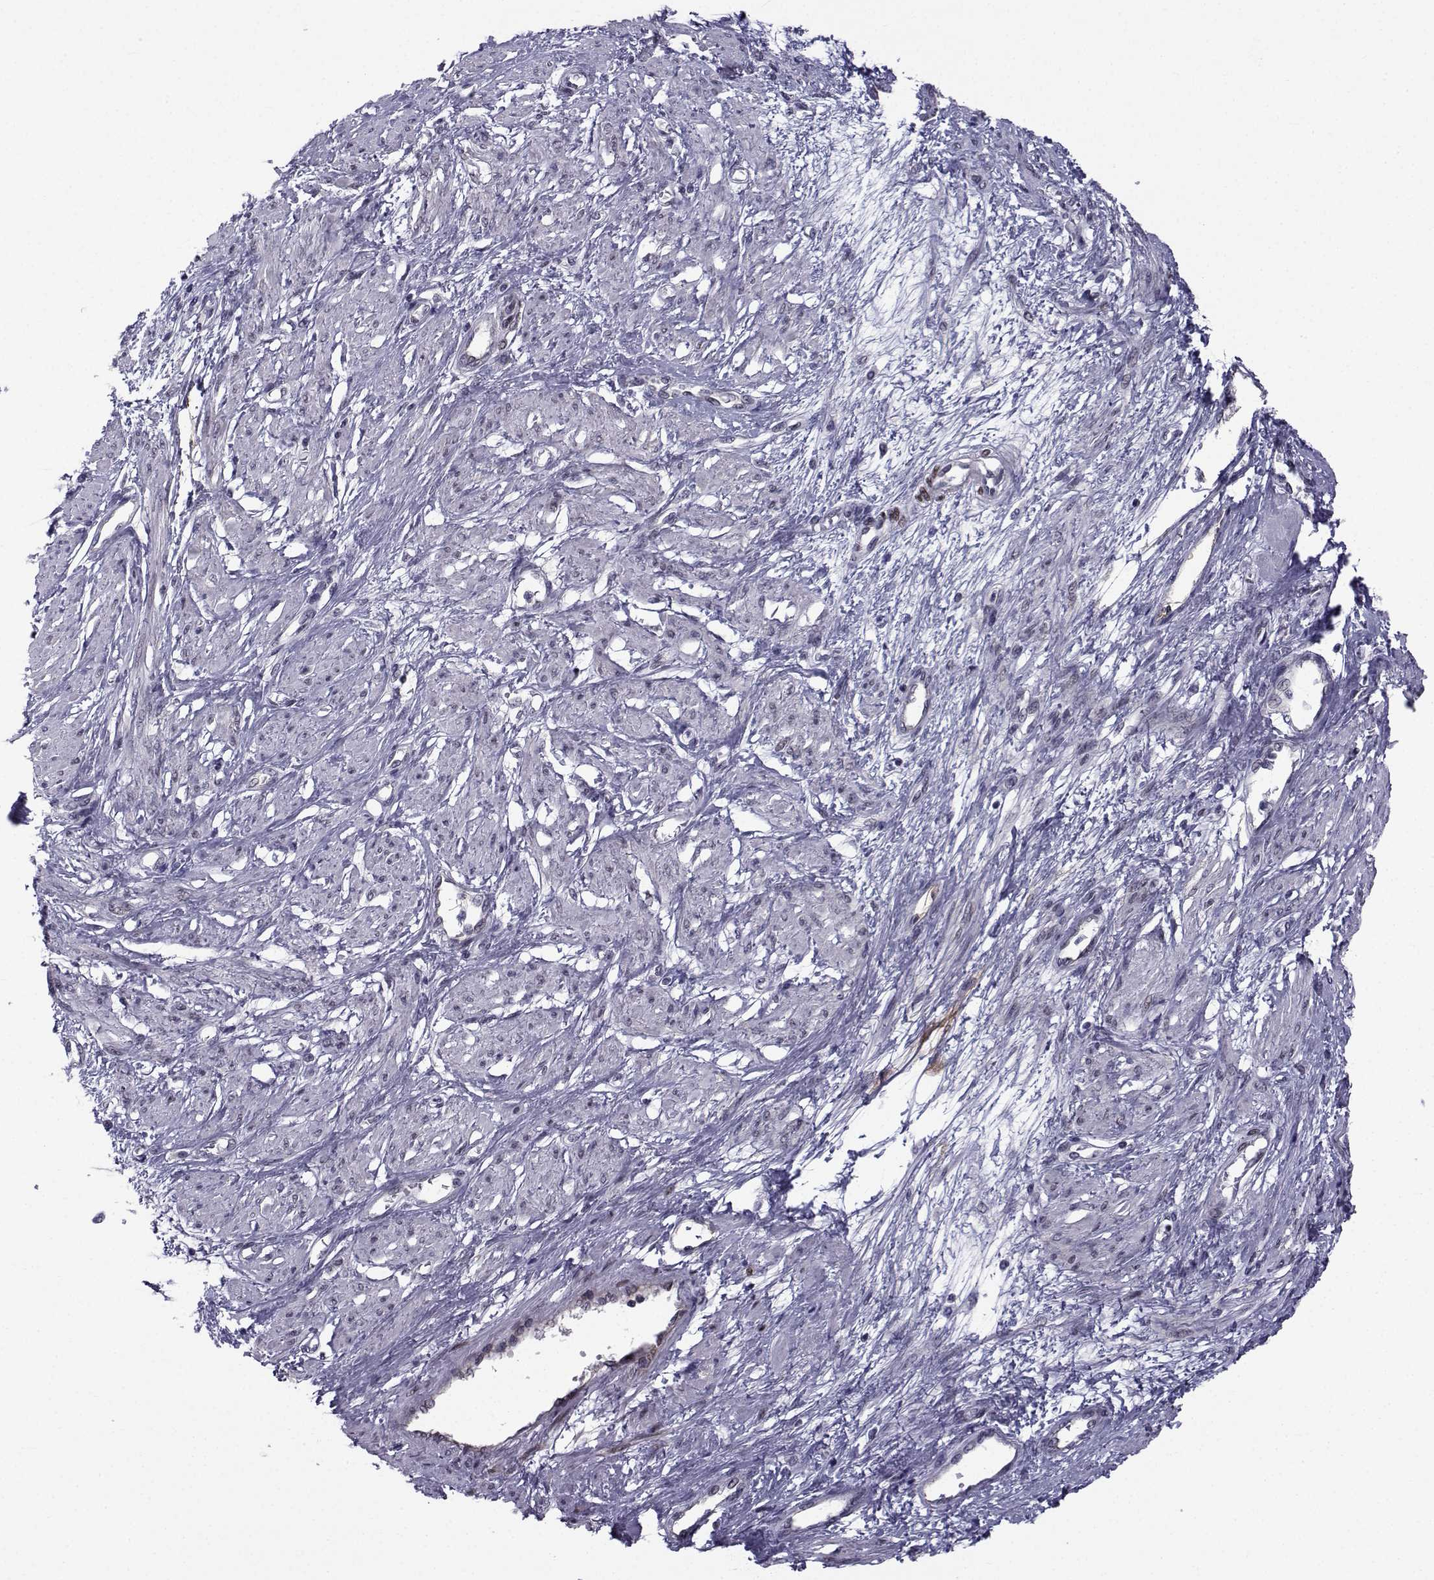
{"staining": {"intensity": "moderate", "quantity": "<25%", "location": "nuclear"}, "tissue": "smooth muscle", "cell_type": "Smooth muscle cells", "image_type": "normal", "snomed": [{"axis": "morphology", "description": "Normal tissue, NOS"}, {"axis": "topography", "description": "Smooth muscle"}, {"axis": "topography", "description": "Uterus"}], "caption": "Benign smooth muscle reveals moderate nuclear positivity in approximately <25% of smooth muscle cells.", "gene": "RBM24", "patient": {"sex": "female", "age": 39}}